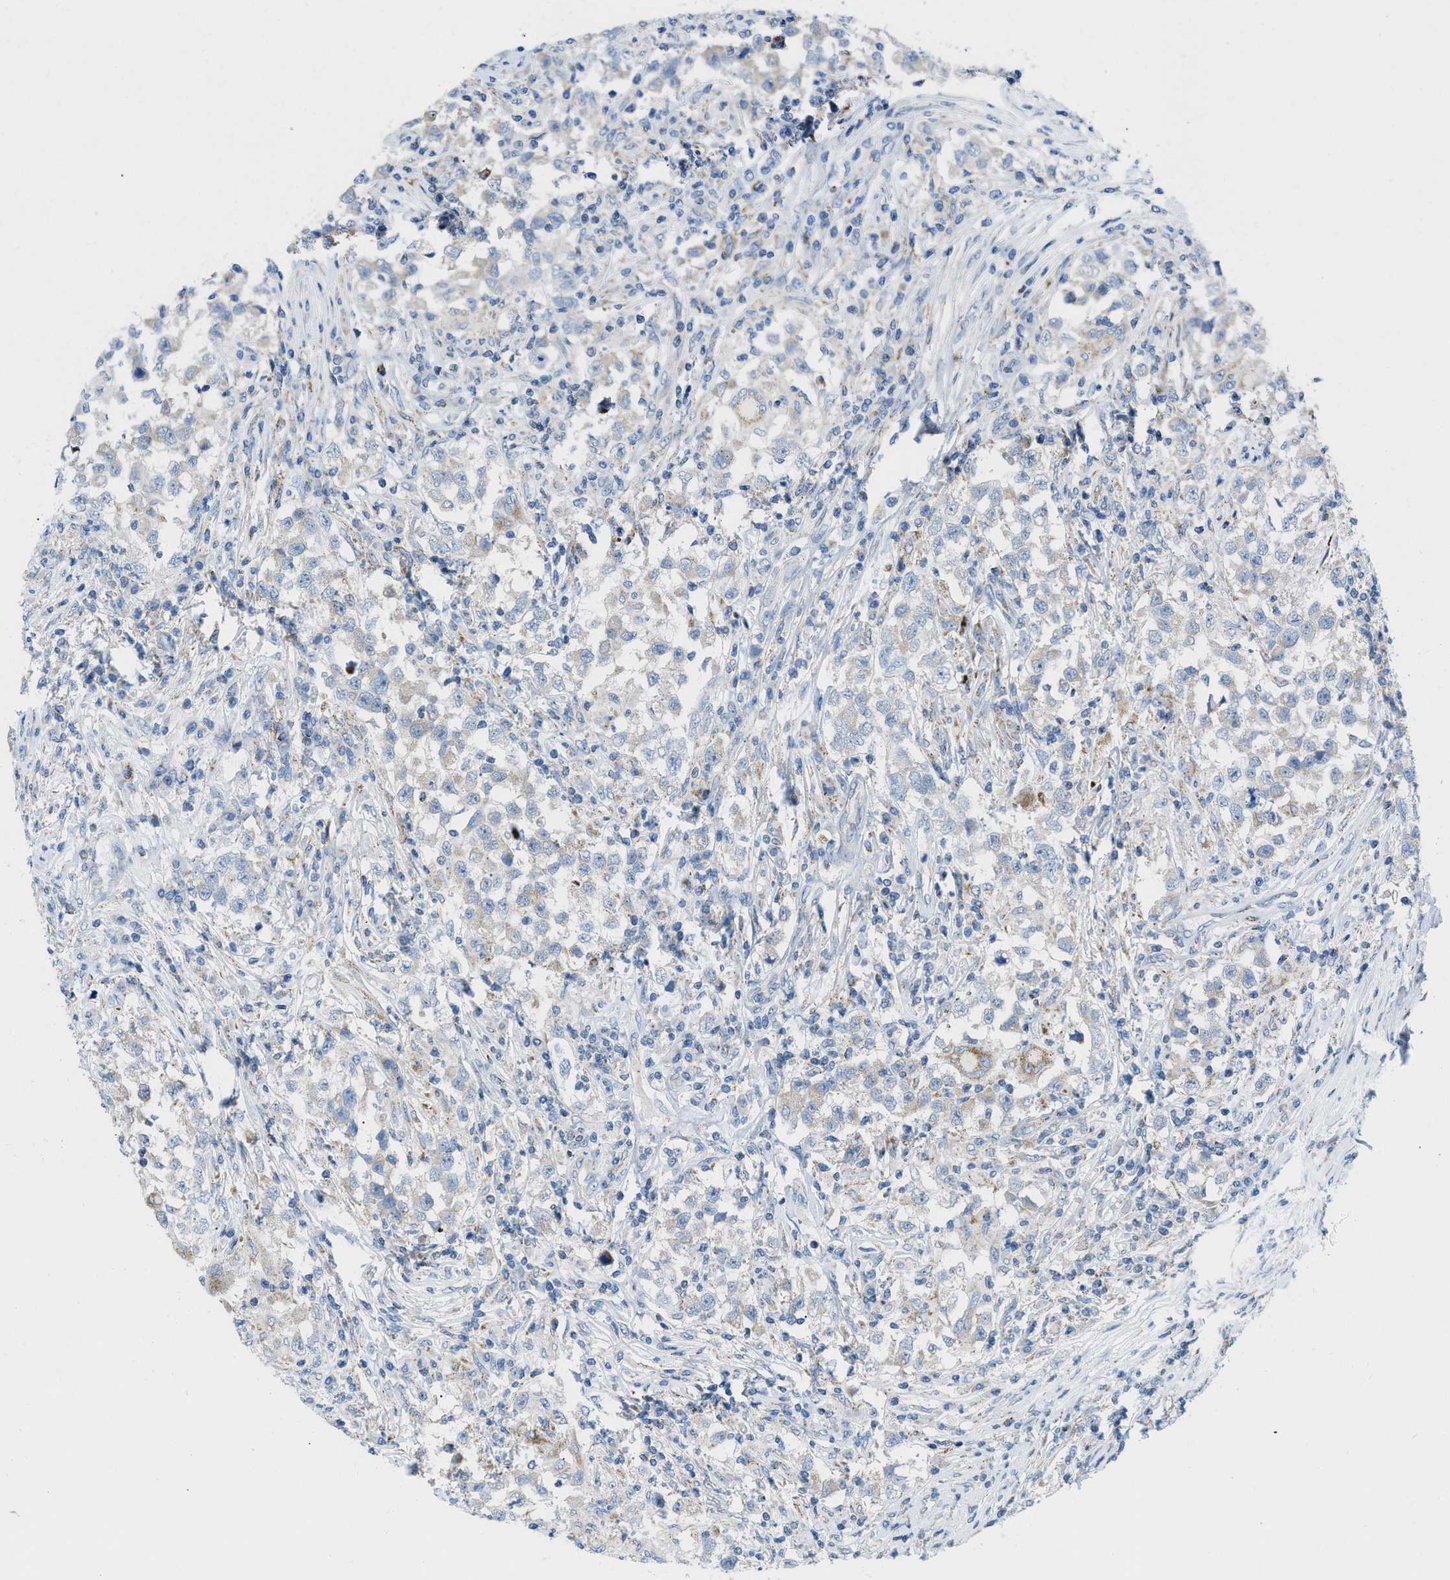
{"staining": {"intensity": "weak", "quantity": "<25%", "location": "cytoplasmic/membranous"}, "tissue": "testis cancer", "cell_type": "Tumor cells", "image_type": "cancer", "snomed": [{"axis": "morphology", "description": "Carcinoma, Embryonal, NOS"}, {"axis": "topography", "description": "Testis"}], "caption": "Human testis cancer (embryonal carcinoma) stained for a protein using immunohistochemistry (IHC) exhibits no expression in tumor cells.", "gene": "RBBP9", "patient": {"sex": "male", "age": 21}}